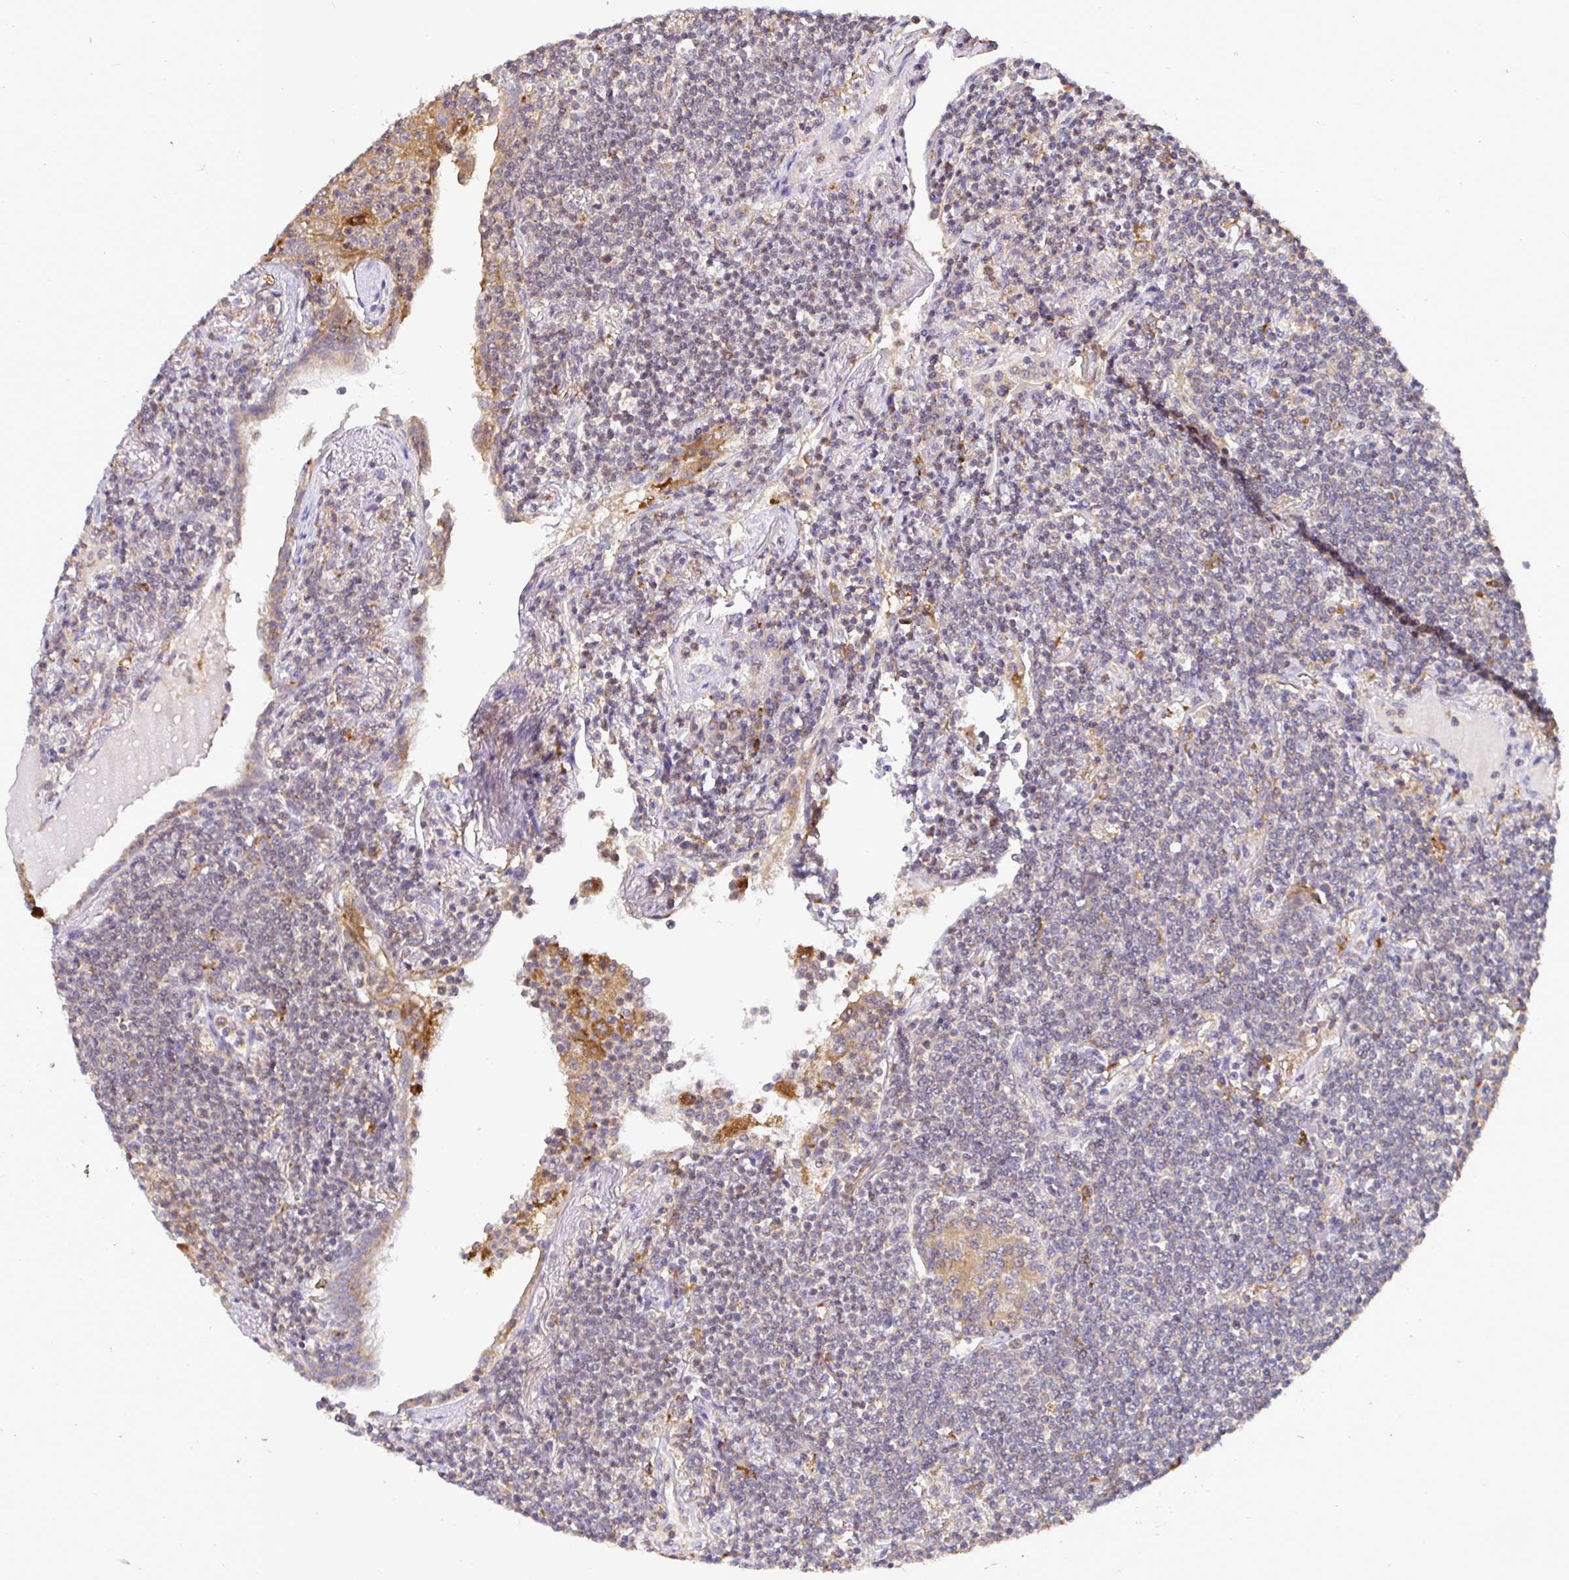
{"staining": {"intensity": "negative", "quantity": "none", "location": "none"}, "tissue": "lymphoma", "cell_type": "Tumor cells", "image_type": "cancer", "snomed": [{"axis": "morphology", "description": "Malignant lymphoma, non-Hodgkin's type, Low grade"}, {"axis": "topography", "description": "Lung"}], "caption": "DAB (3,3'-diaminobenzidine) immunohistochemical staining of human lymphoma exhibits no significant staining in tumor cells. The staining is performed using DAB brown chromogen with nuclei counter-stained in using hematoxylin.", "gene": "ATP6V1F", "patient": {"sex": "female", "age": 71}}